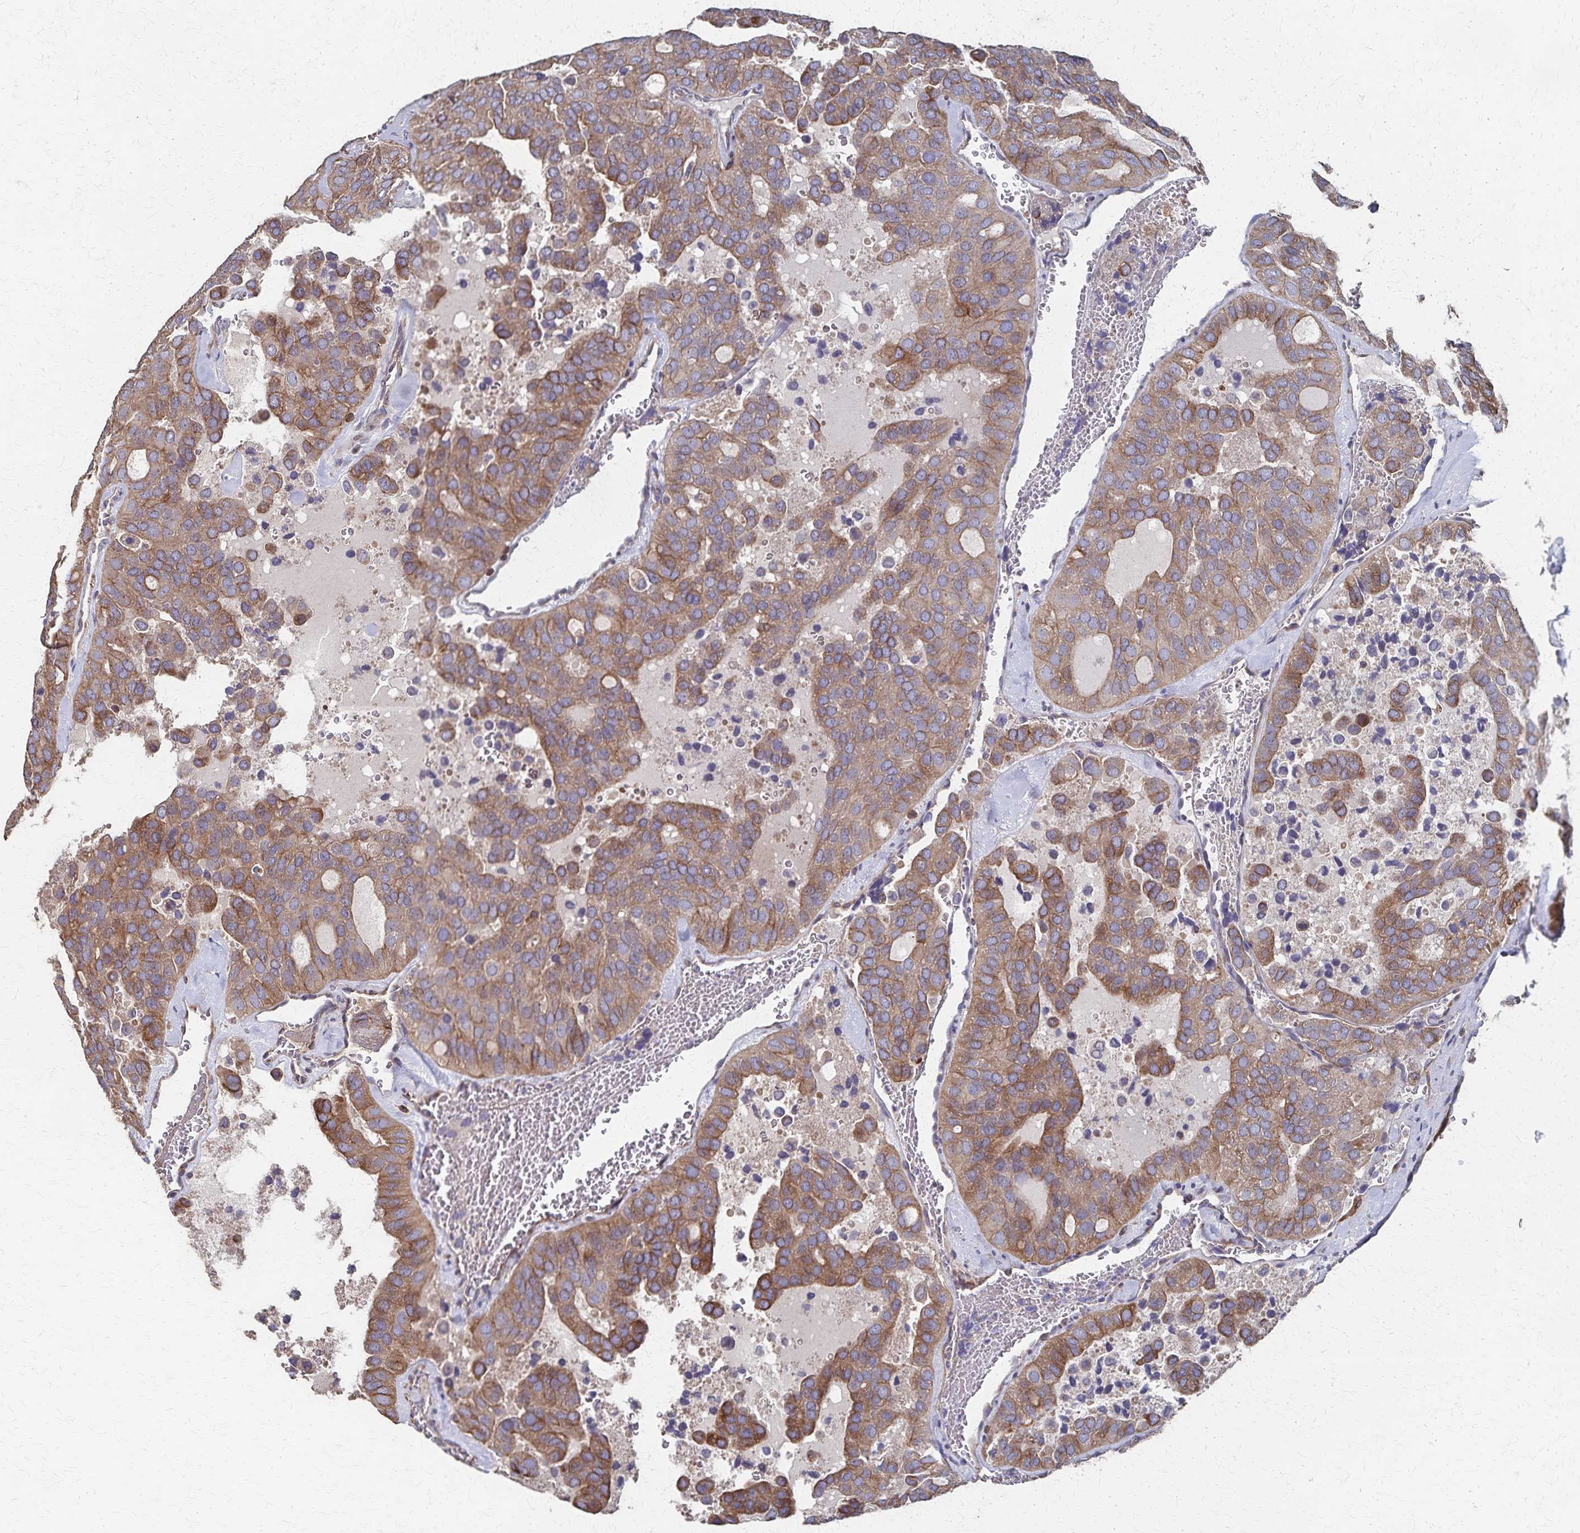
{"staining": {"intensity": "moderate", "quantity": "25%-75%", "location": "cytoplasmic/membranous"}, "tissue": "thyroid cancer", "cell_type": "Tumor cells", "image_type": "cancer", "snomed": [{"axis": "morphology", "description": "Follicular adenoma carcinoma, NOS"}, {"axis": "topography", "description": "Thyroid gland"}], "caption": "Tumor cells show moderate cytoplasmic/membranous expression in about 25%-75% of cells in thyroid follicular adenoma carcinoma.", "gene": "PGAP2", "patient": {"sex": "male", "age": 75}}